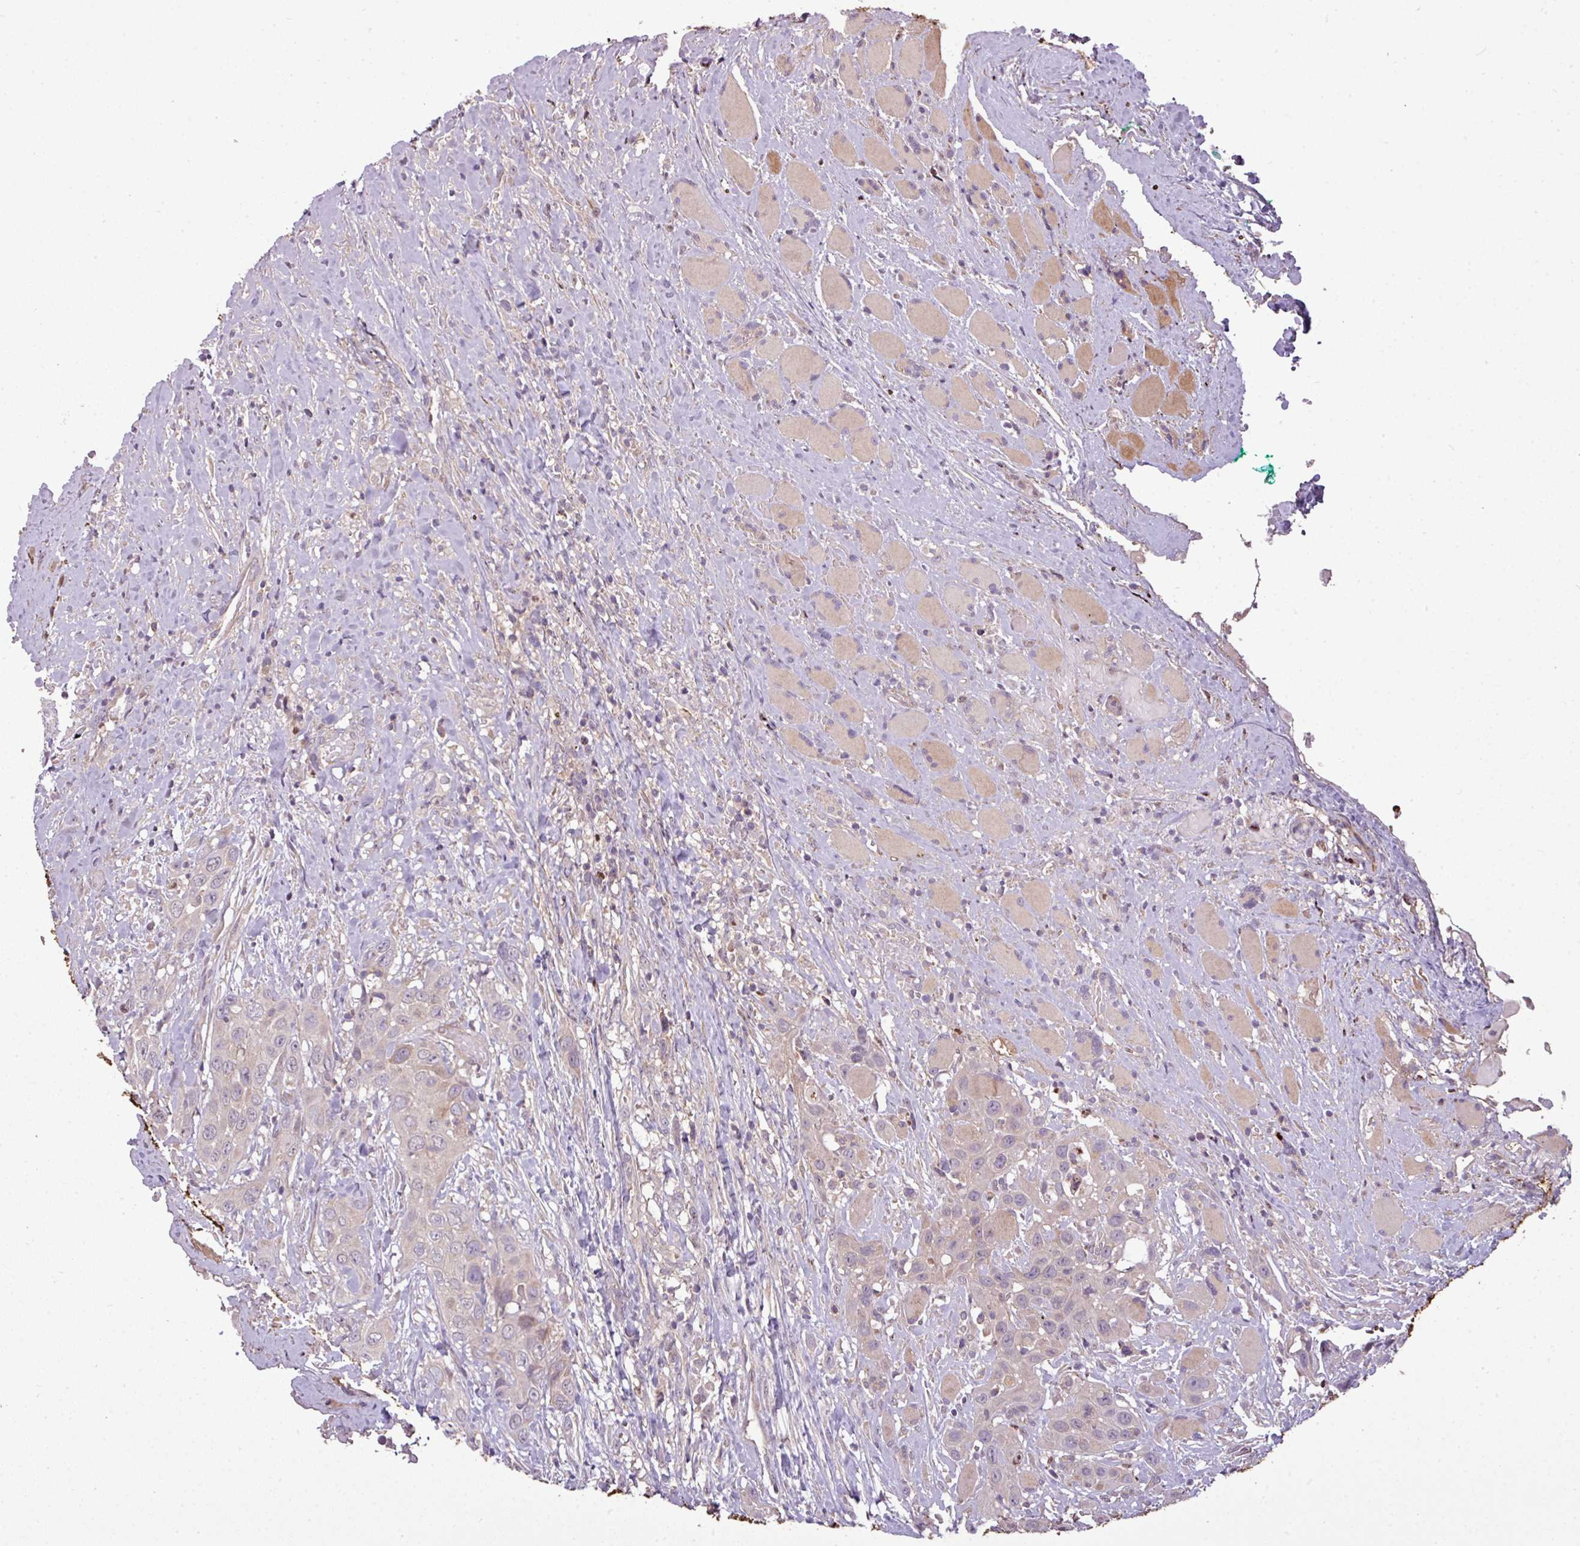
{"staining": {"intensity": "negative", "quantity": "none", "location": "none"}, "tissue": "head and neck cancer", "cell_type": "Tumor cells", "image_type": "cancer", "snomed": [{"axis": "morphology", "description": "Squamous cell carcinoma, NOS"}, {"axis": "topography", "description": "Head-Neck"}], "caption": "This is an immunohistochemistry (IHC) micrograph of human head and neck squamous cell carcinoma. There is no staining in tumor cells.", "gene": "PAPLN", "patient": {"sex": "male", "age": 81}}